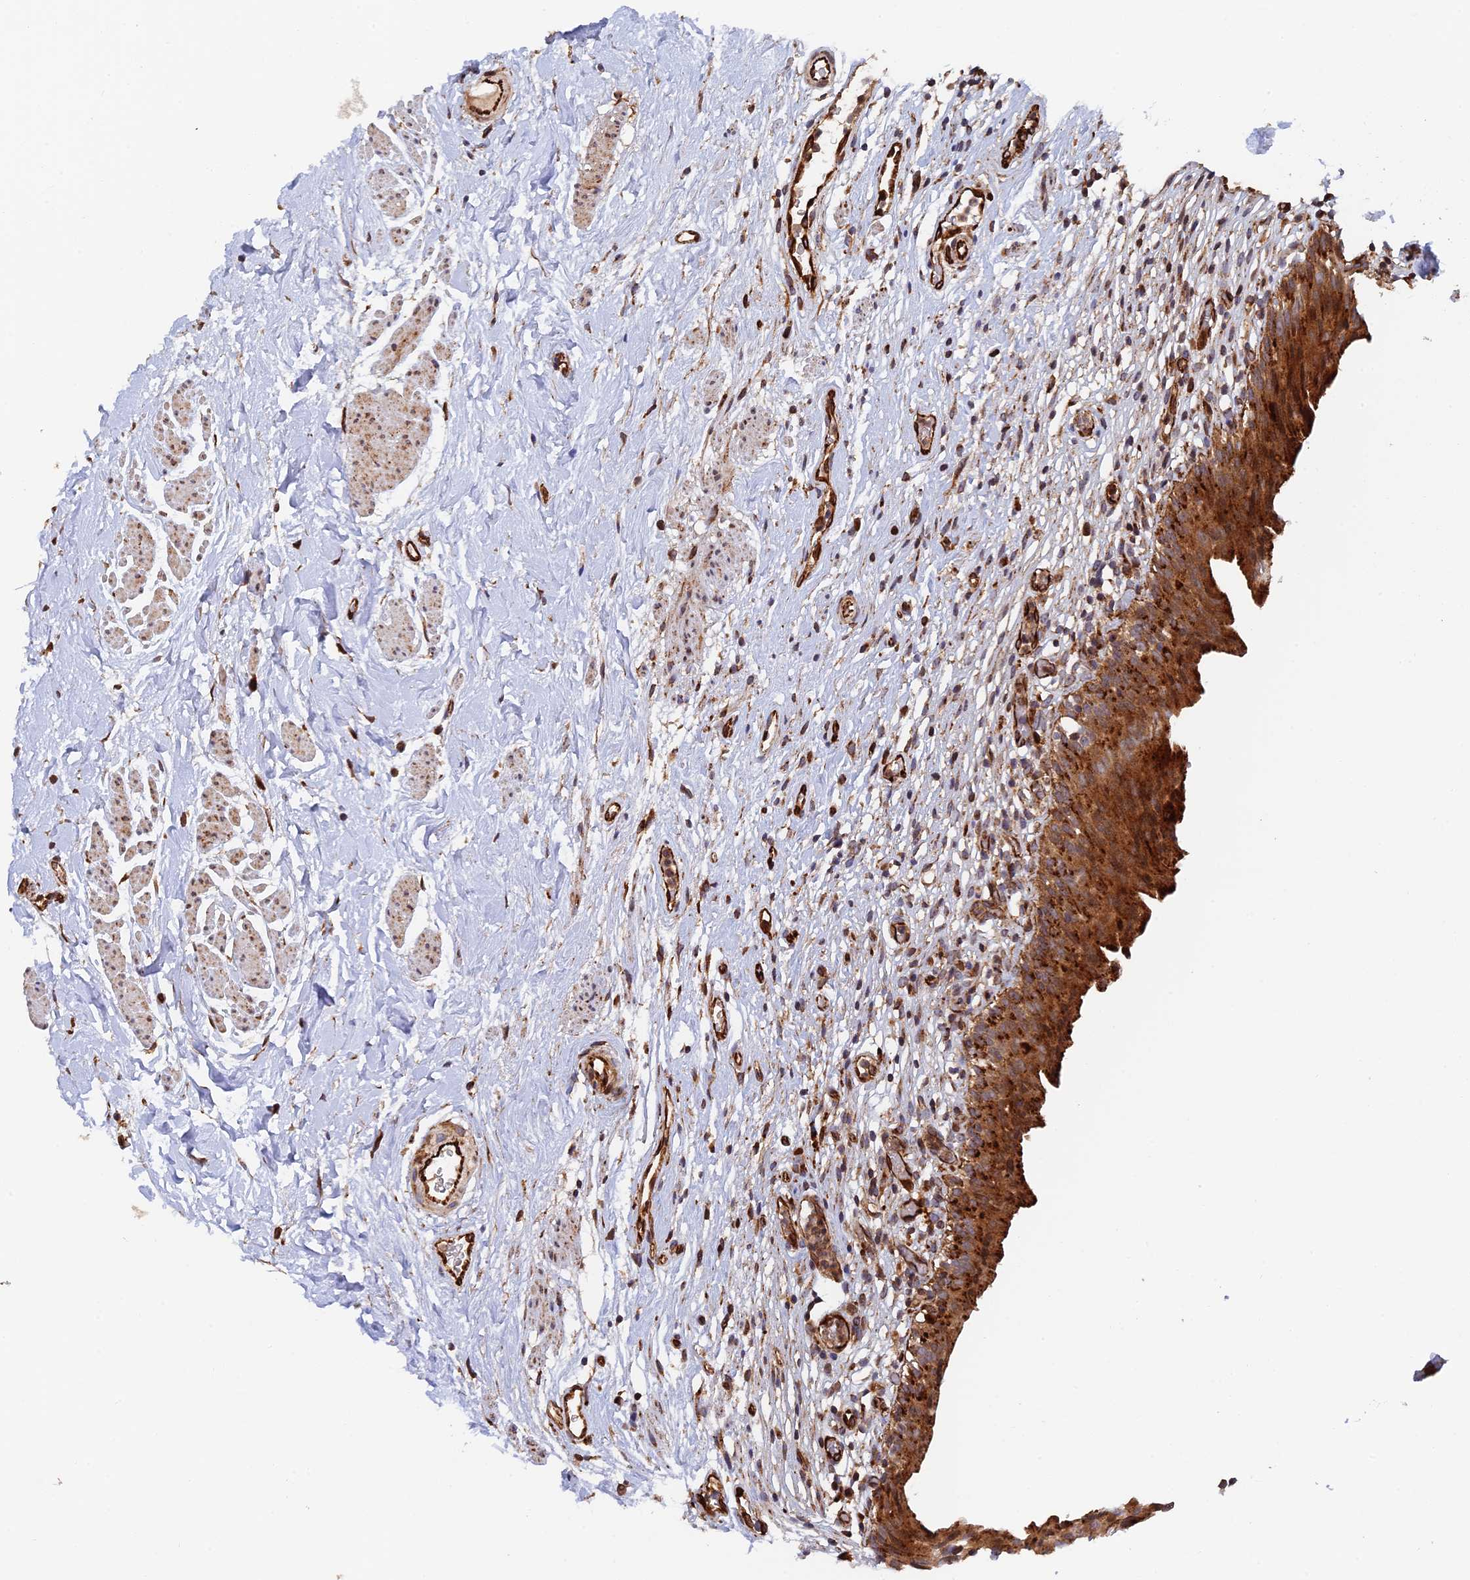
{"staining": {"intensity": "strong", "quantity": ">75%", "location": "cytoplasmic/membranous"}, "tissue": "urinary bladder", "cell_type": "Urothelial cells", "image_type": "normal", "snomed": [{"axis": "morphology", "description": "Normal tissue, NOS"}, {"axis": "morphology", "description": "Inflammation, NOS"}, {"axis": "topography", "description": "Urinary bladder"}], "caption": "A photomicrograph showing strong cytoplasmic/membranous staining in approximately >75% of urothelial cells in benign urinary bladder, as visualized by brown immunohistochemical staining.", "gene": "PPP2R3C", "patient": {"sex": "male", "age": 63}}